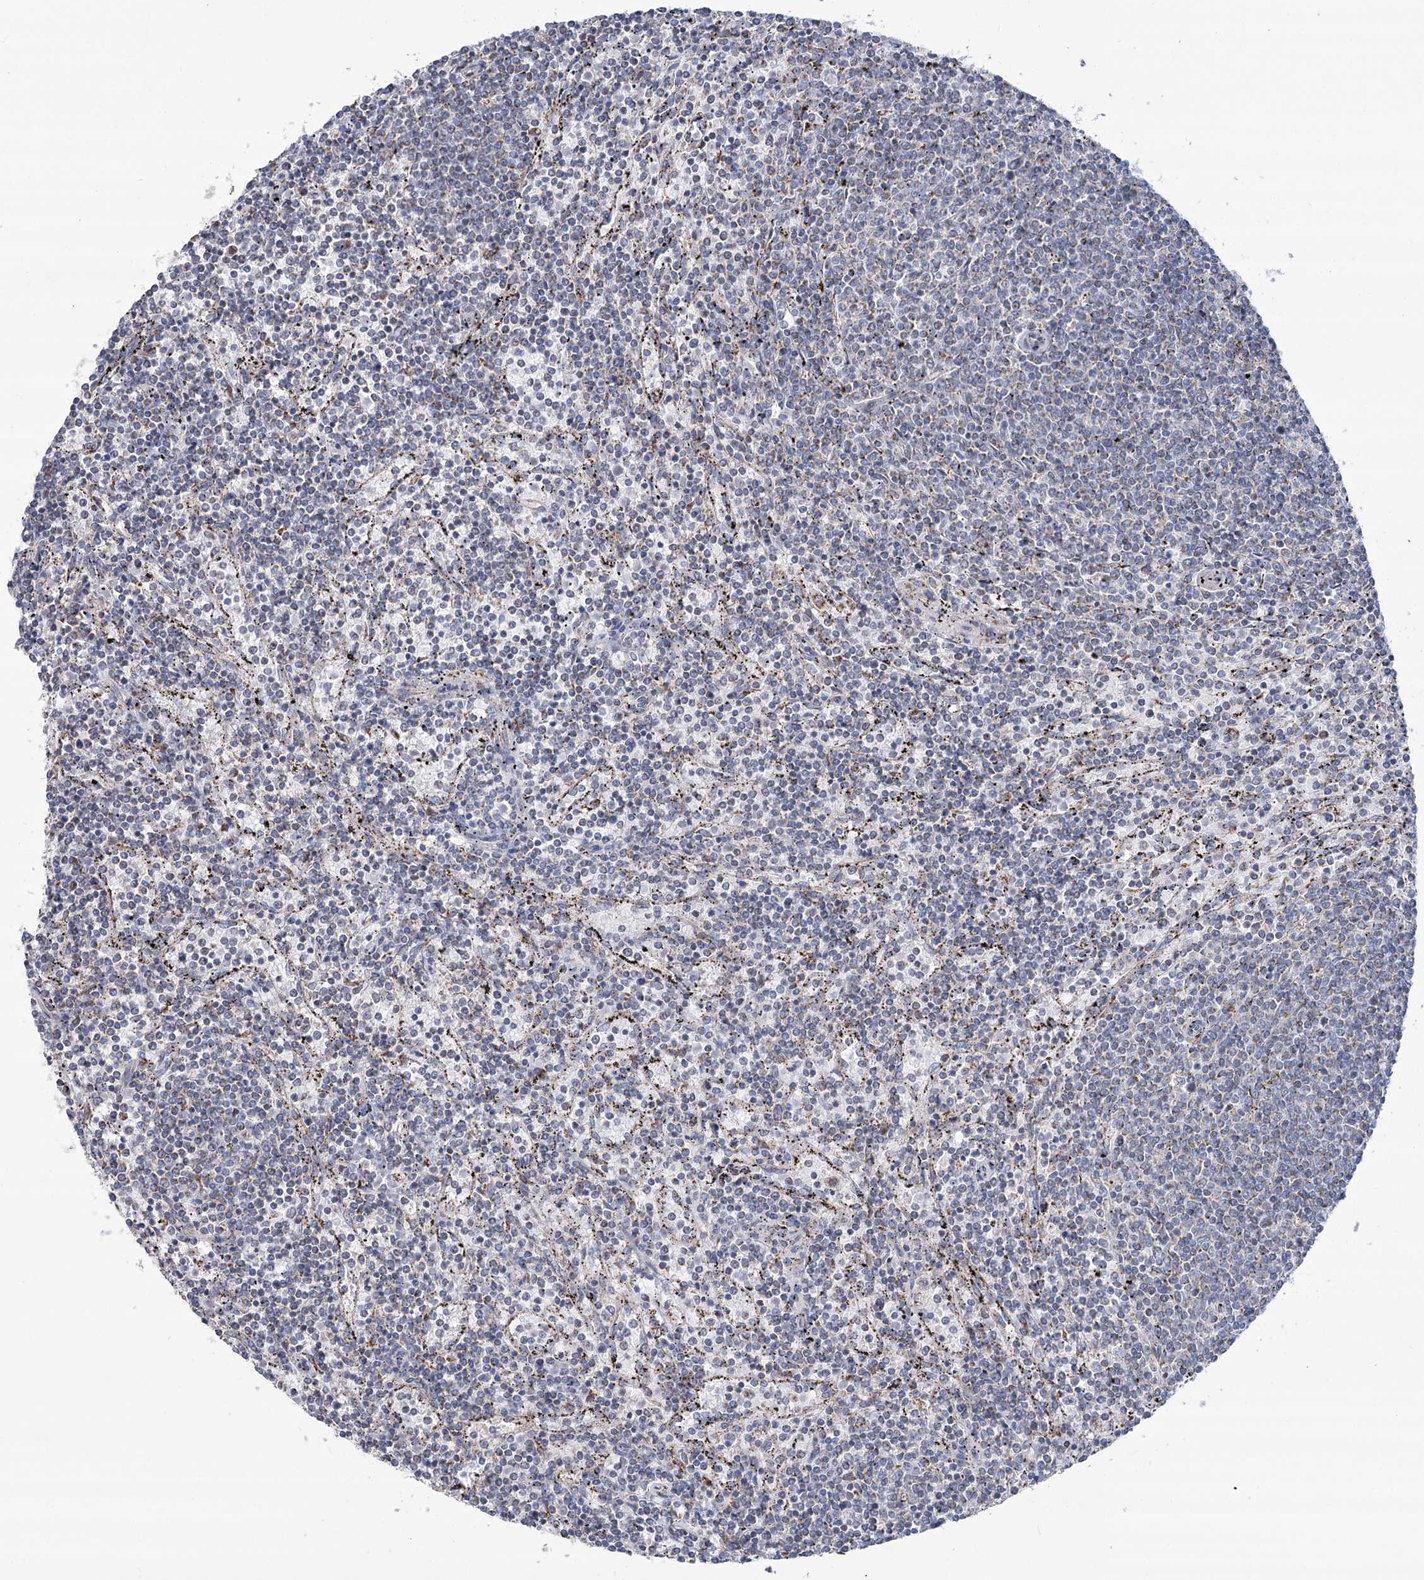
{"staining": {"intensity": "negative", "quantity": "none", "location": "none"}, "tissue": "lymphoma", "cell_type": "Tumor cells", "image_type": "cancer", "snomed": [{"axis": "morphology", "description": "Malignant lymphoma, non-Hodgkin's type, Low grade"}, {"axis": "topography", "description": "Spleen"}], "caption": "An IHC histopathology image of low-grade malignant lymphoma, non-Hodgkin's type is shown. There is no staining in tumor cells of low-grade malignant lymphoma, non-Hodgkin's type. (DAB (3,3'-diaminobenzidine) immunohistochemistry with hematoxylin counter stain).", "gene": "SNX7", "patient": {"sex": "female", "age": 50}}